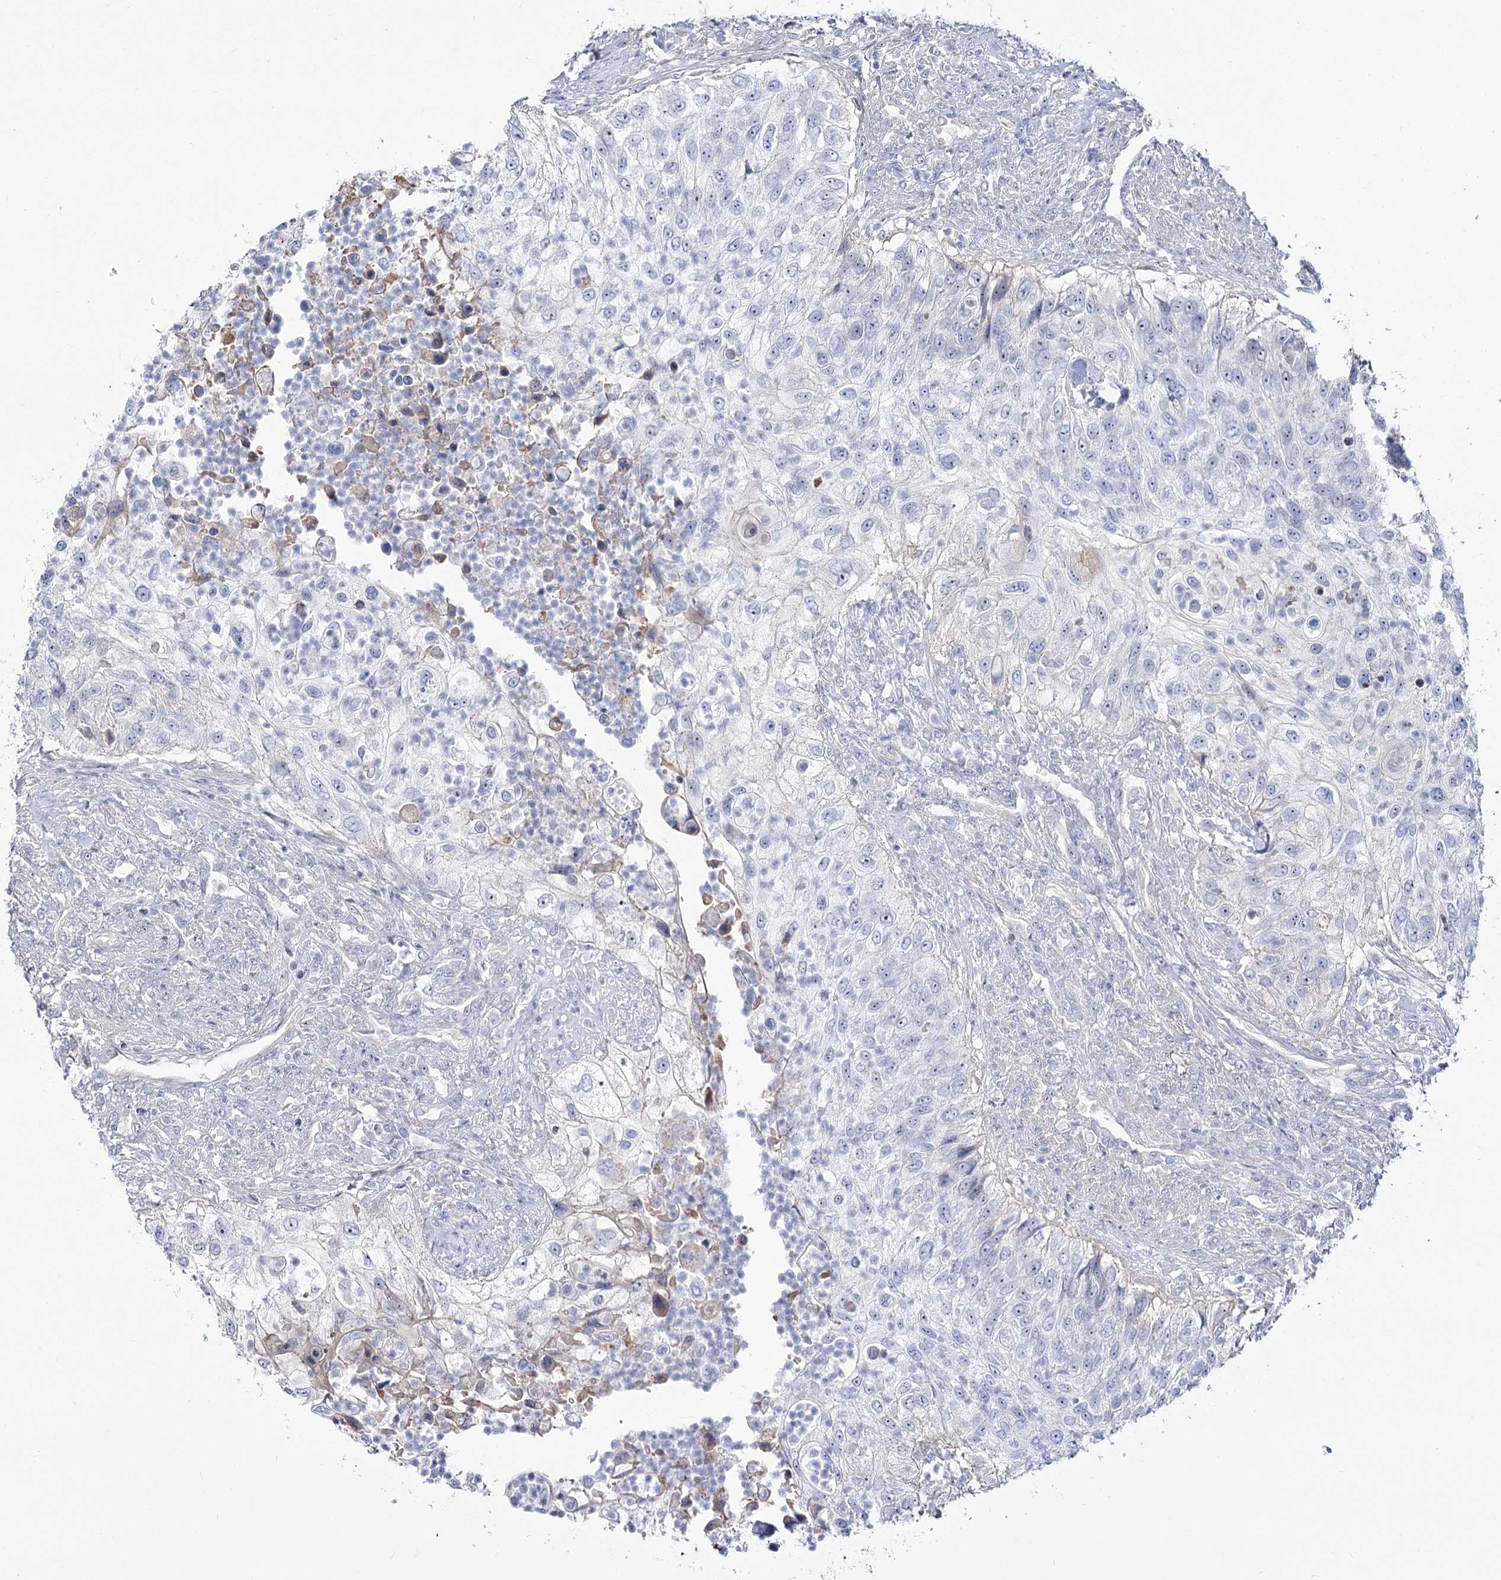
{"staining": {"intensity": "negative", "quantity": "none", "location": "none"}, "tissue": "urothelial cancer", "cell_type": "Tumor cells", "image_type": "cancer", "snomed": [{"axis": "morphology", "description": "Urothelial carcinoma, High grade"}, {"axis": "topography", "description": "Urinary bladder"}], "caption": "High magnification brightfield microscopy of urothelial cancer stained with DAB (brown) and counterstained with hematoxylin (blue): tumor cells show no significant expression.", "gene": "SUOX", "patient": {"sex": "female", "age": 60}}